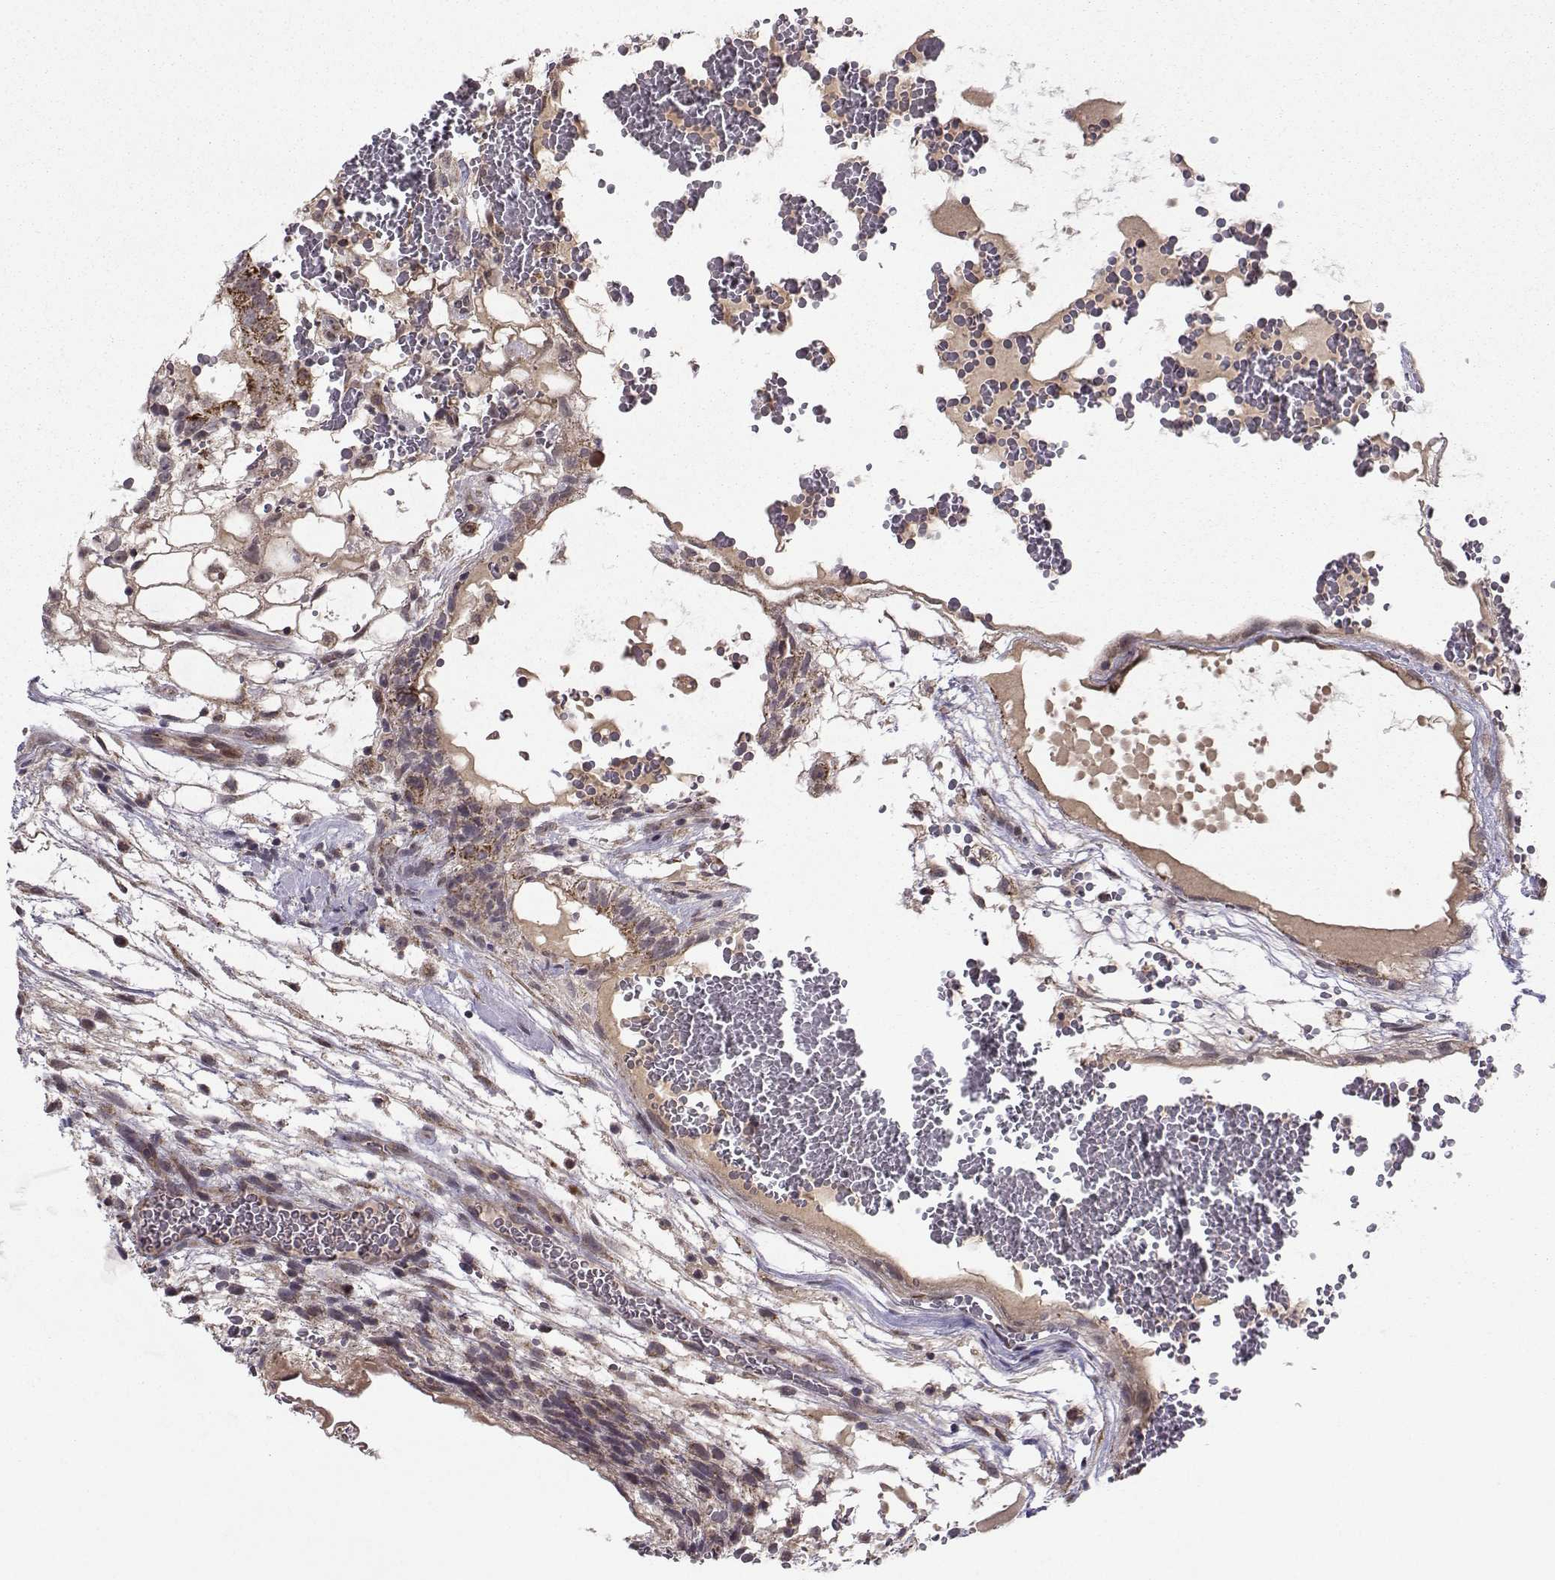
{"staining": {"intensity": "moderate", "quantity": ">75%", "location": "cytoplasmic/membranous"}, "tissue": "testis cancer", "cell_type": "Tumor cells", "image_type": "cancer", "snomed": [{"axis": "morphology", "description": "Normal tissue, NOS"}, {"axis": "morphology", "description": "Carcinoma, Embryonal, NOS"}, {"axis": "topography", "description": "Testis"}], "caption": "The photomicrograph reveals staining of testis cancer (embryonal carcinoma), revealing moderate cytoplasmic/membranous protein staining (brown color) within tumor cells.", "gene": "NECAB3", "patient": {"sex": "male", "age": 32}}